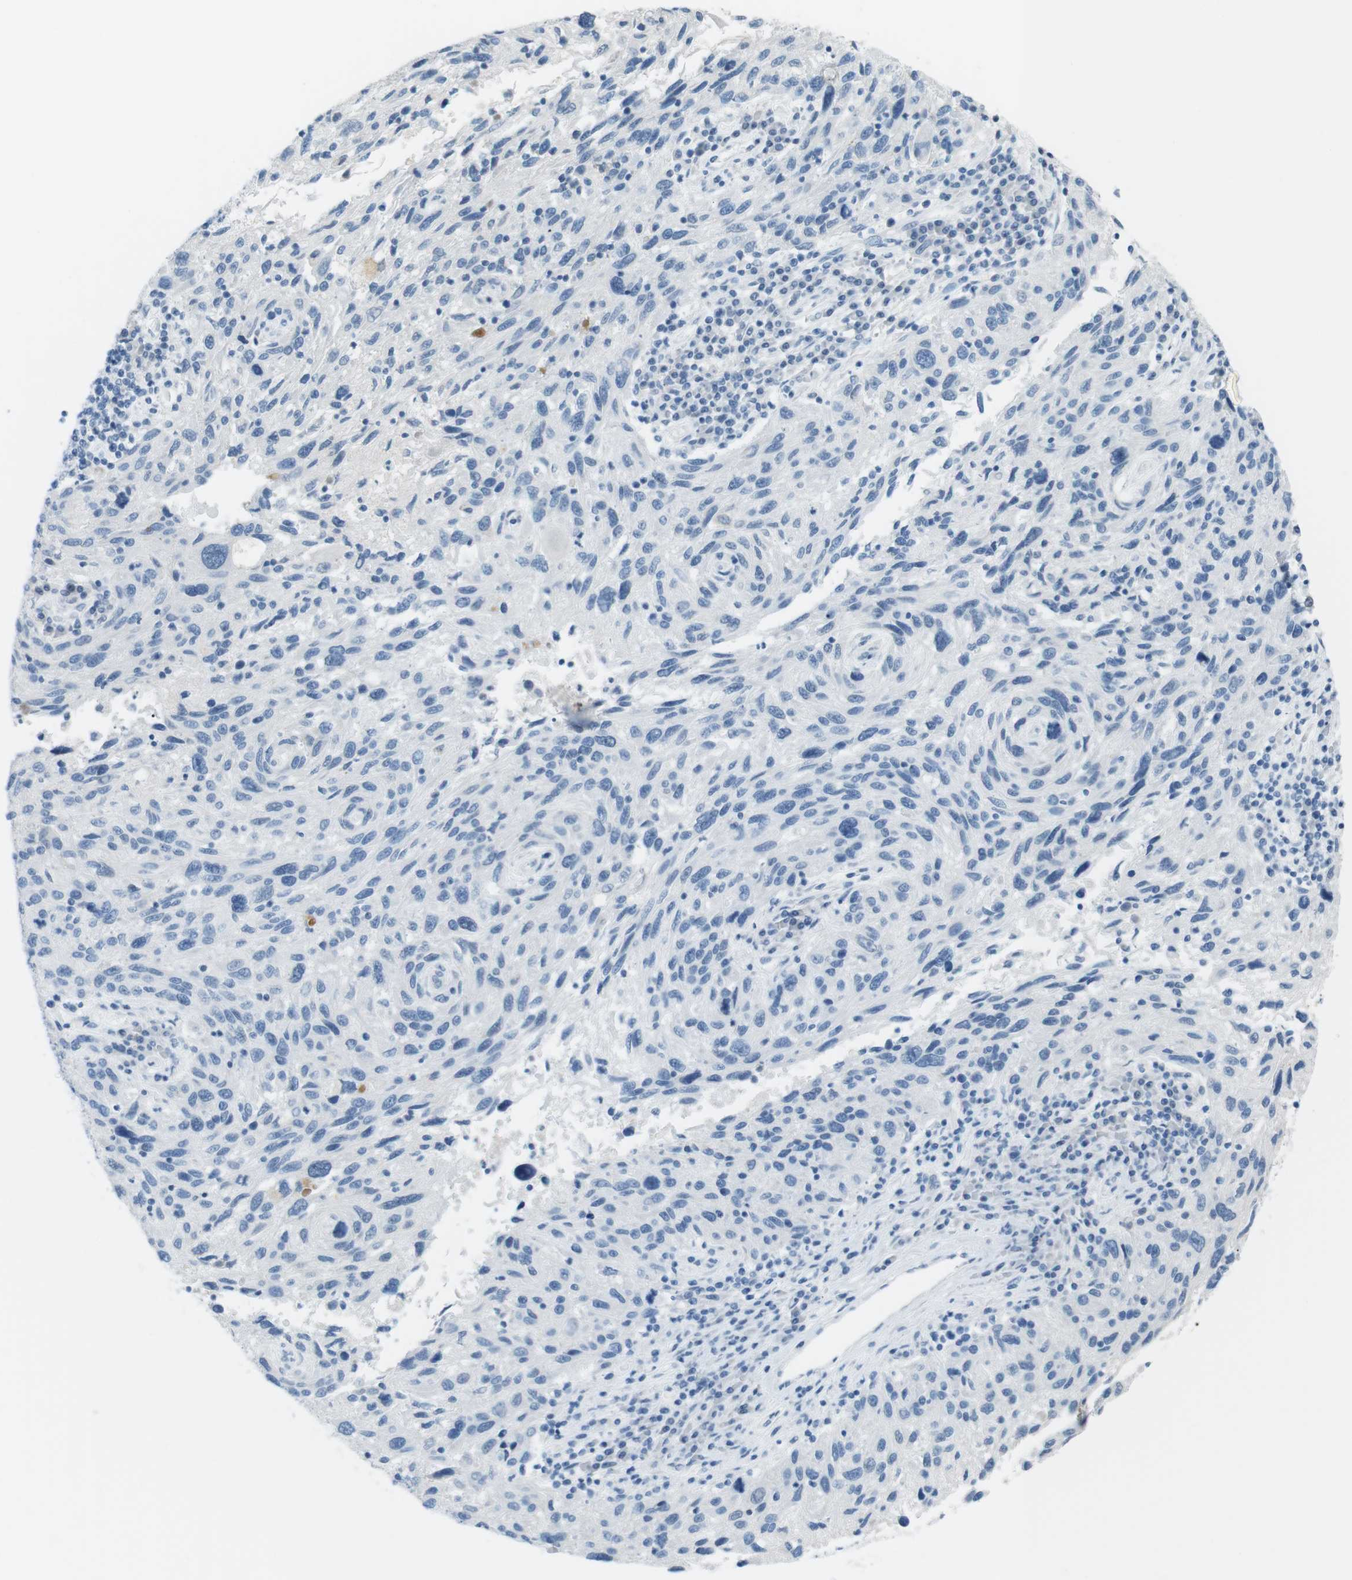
{"staining": {"intensity": "negative", "quantity": "none", "location": "none"}, "tissue": "melanoma", "cell_type": "Tumor cells", "image_type": "cancer", "snomed": [{"axis": "morphology", "description": "Malignant melanoma, NOS"}, {"axis": "topography", "description": "Skin"}], "caption": "There is no significant expression in tumor cells of malignant melanoma.", "gene": "AZGP1", "patient": {"sex": "male", "age": 53}}